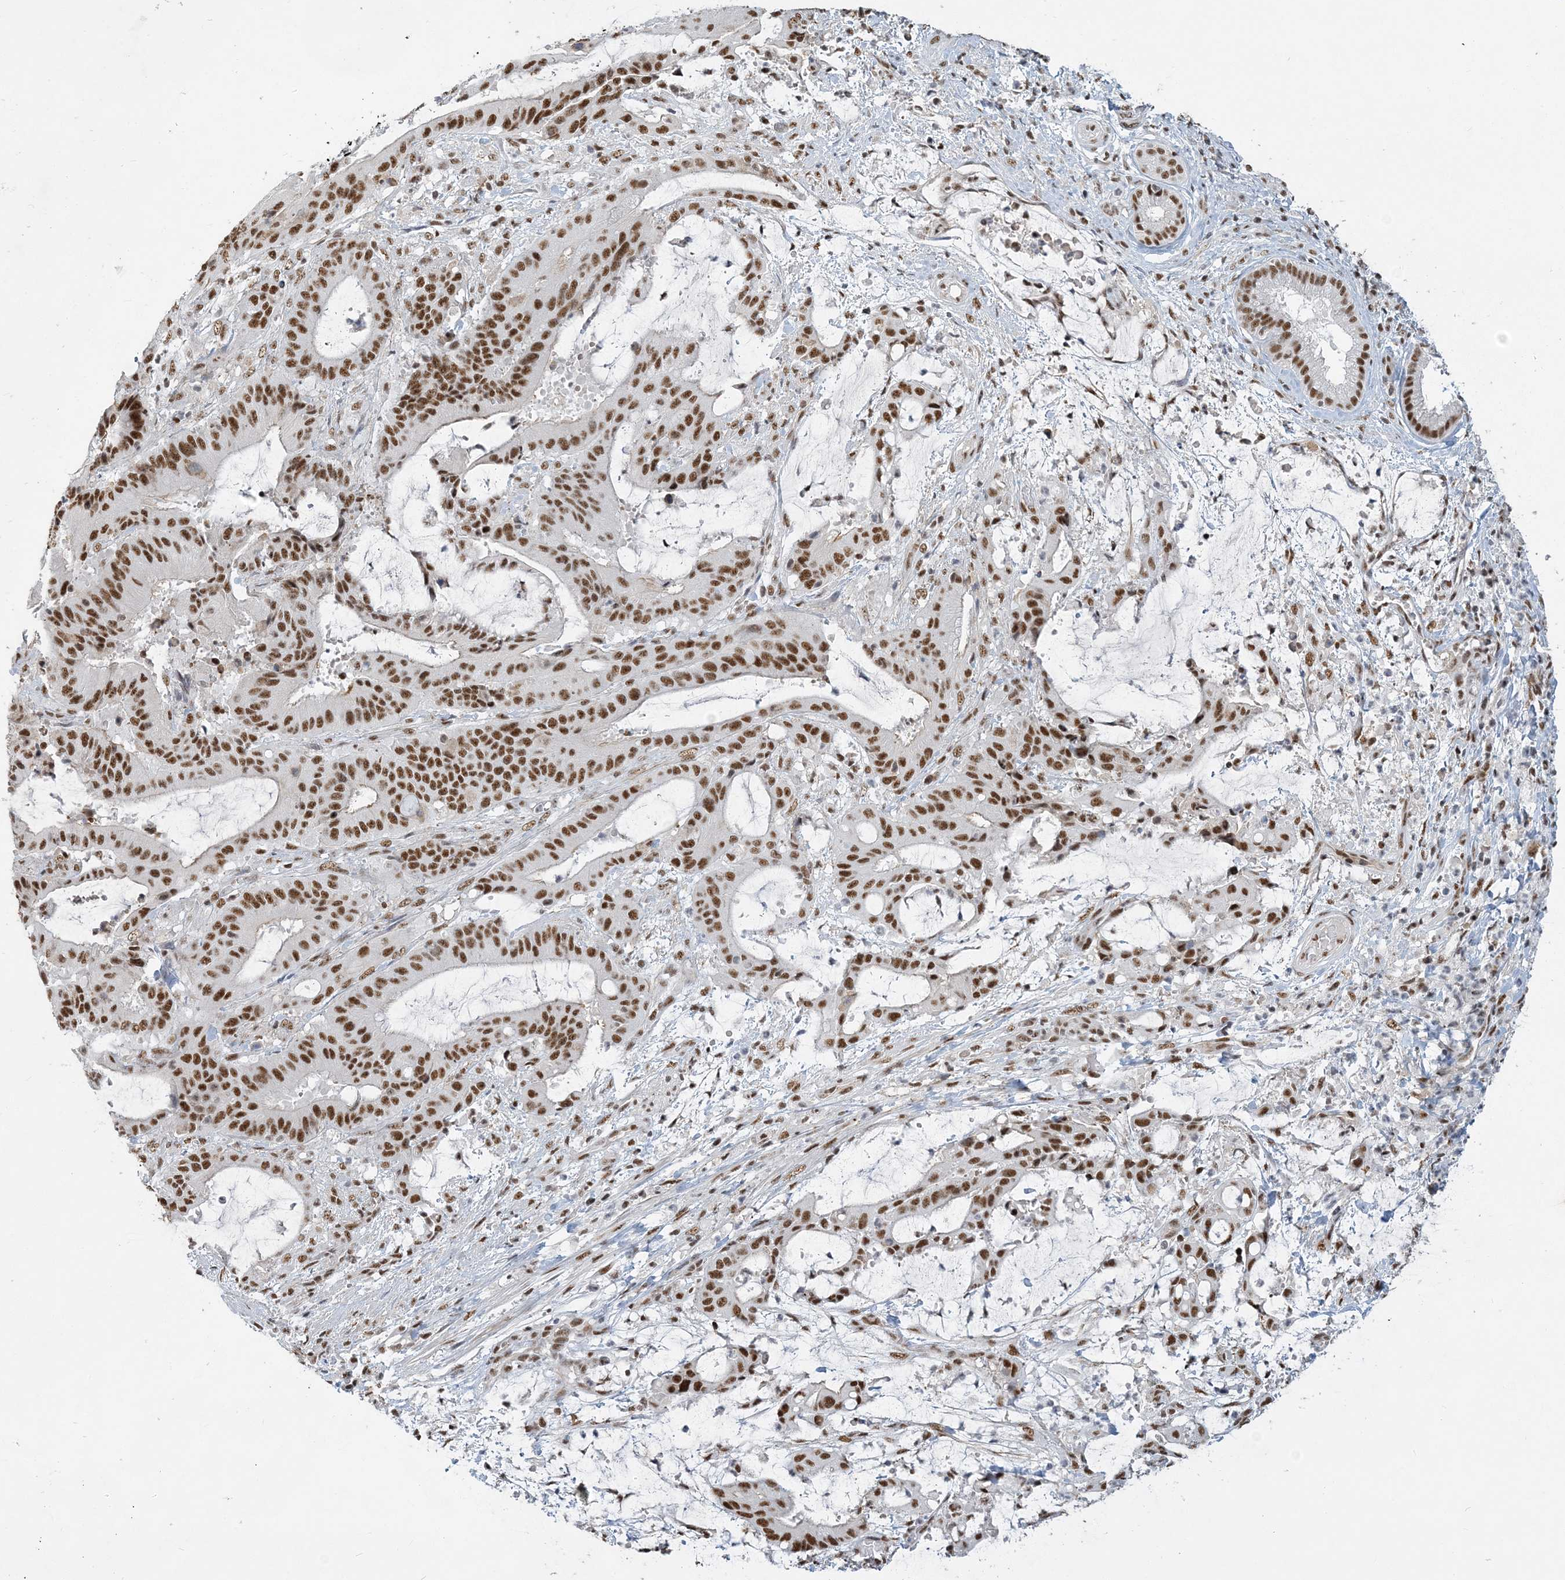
{"staining": {"intensity": "strong", "quantity": ">75%", "location": "nuclear"}, "tissue": "liver cancer", "cell_type": "Tumor cells", "image_type": "cancer", "snomed": [{"axis": "morphology", "description": "Normal tissue, NOS"}, {"axis": "morphology", "description": "Cholangiocarcinoma"}, {"axis": "topography", "description": "Liver"}, {"axis": "topography", "description": "Peripheral nerve tissue"}], "caption": "Human liver cancer stained with a brown dye shows strong nuclear positive staining in approximately >75% of tumor cells.", "gene": "PLRG1", "patient": {"sex": "female", "age": 73}}